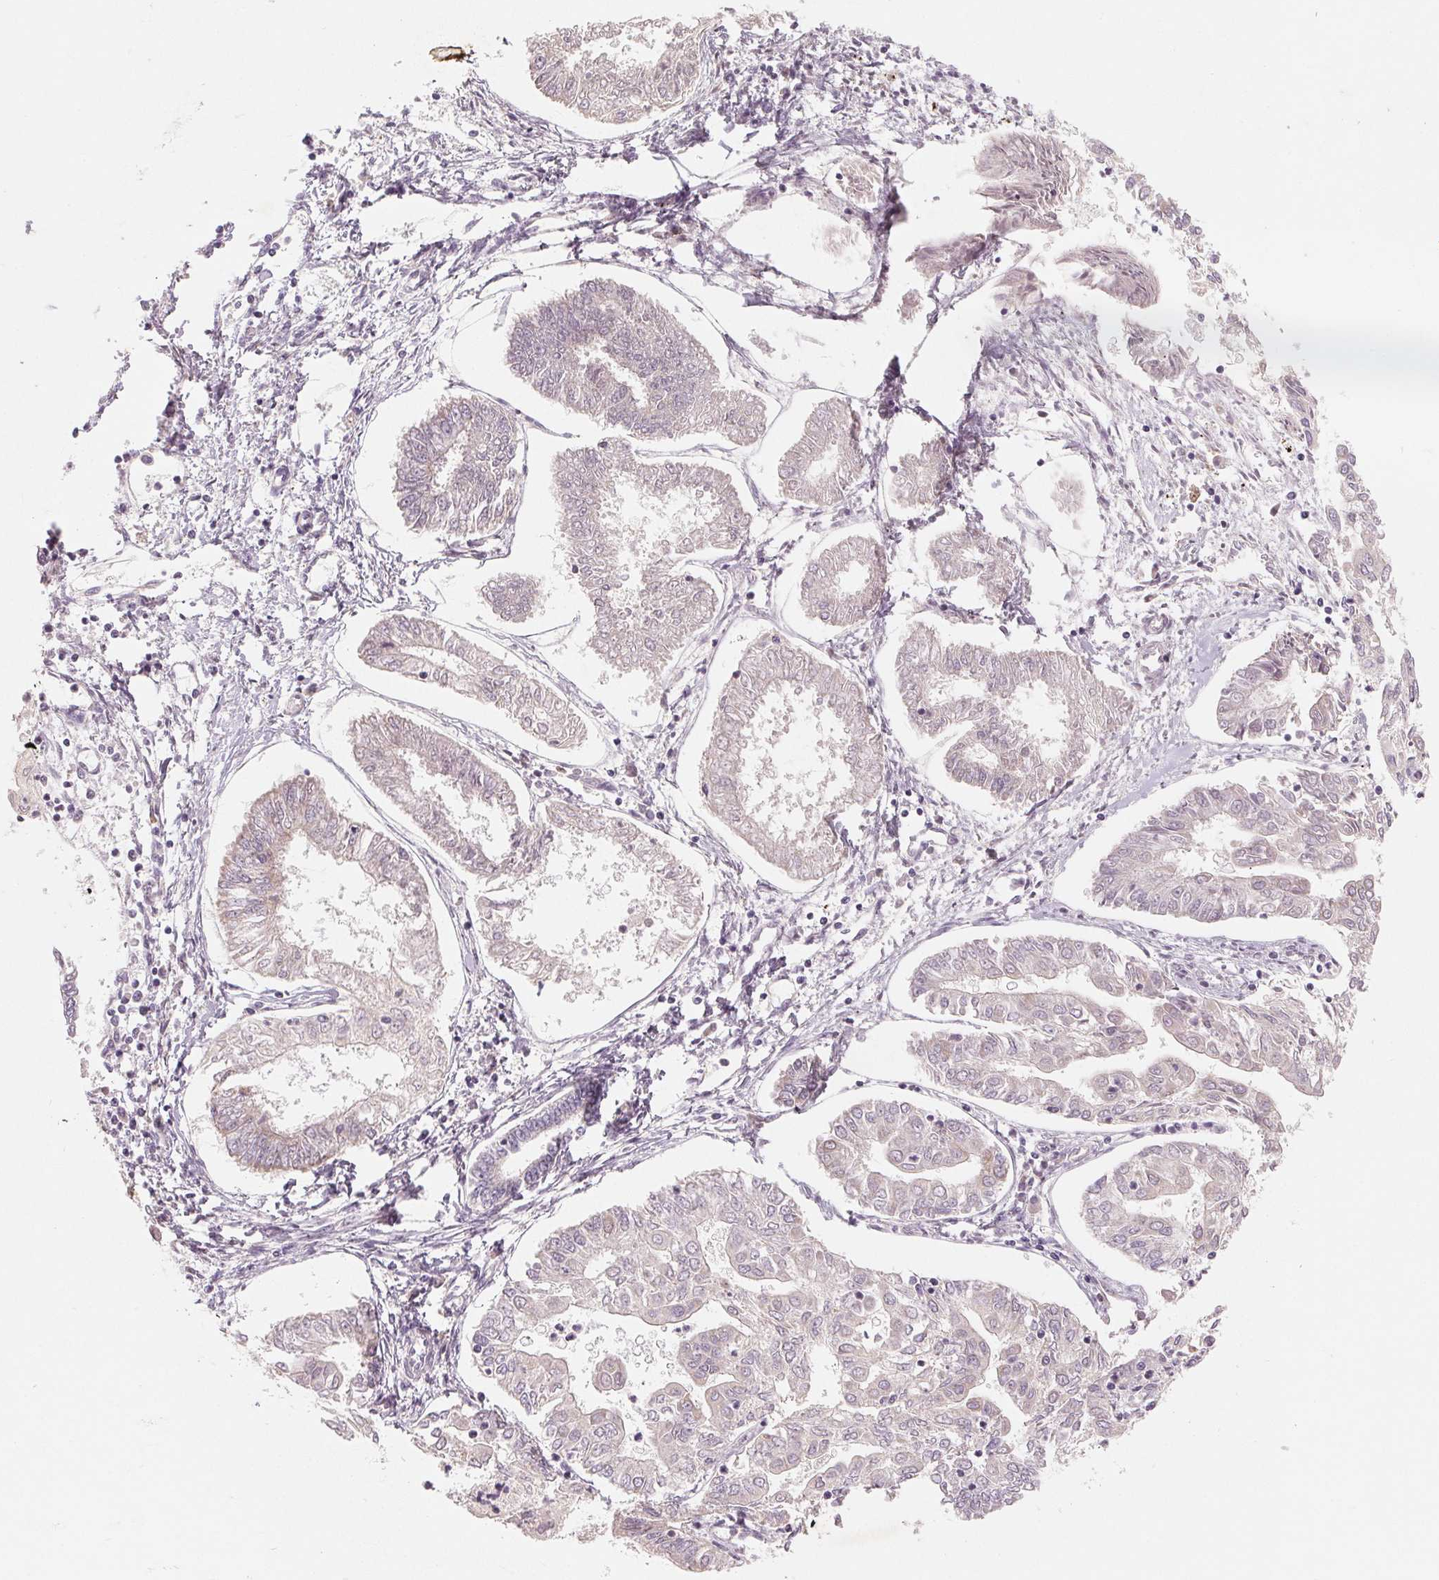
{"staining": {"intensity": "negative", "quantity": "none", "location": "none"}, "tissue": "endometrial cancer", "cell_type": "Tumor cells", "image_type": "cancer", "snomed": [{"axis": "morphology", "description": "Adenocarcinoma, NOS"}, {"axis": "topography", "description": "Endometrium"}], "caption": "A photomicrograph of endometrial cancer stained for a protein shows no brown staining in tumor cells.", "gene": "GHITM", "patient": {"sex": "female", "age": 68}}